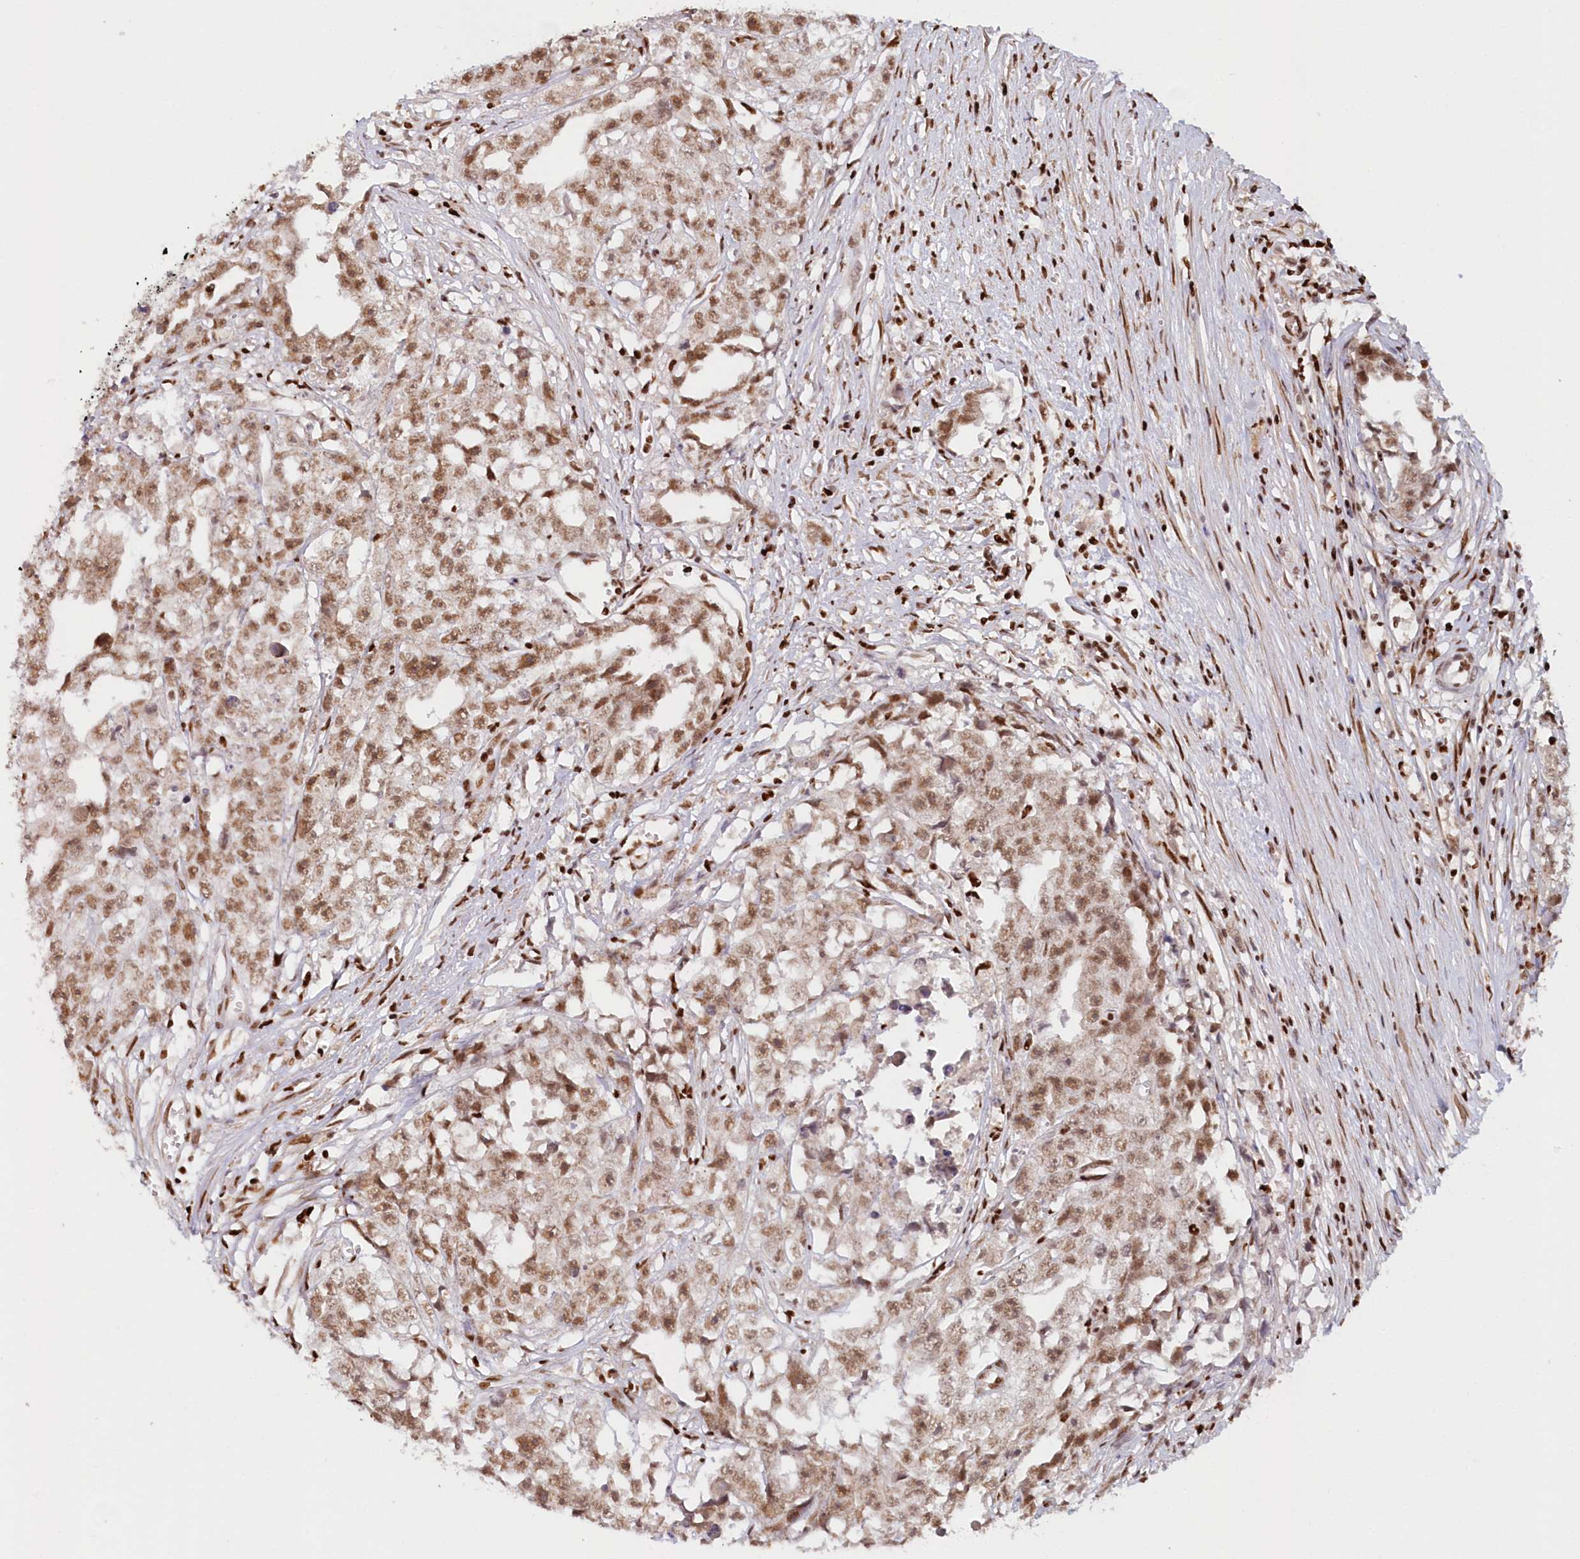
{"staining": {"intensity": "moderate", "quantity": ">75%", "location": "nuclear"}, "tissue": "testis cancer", "cell_type": "Tumor cells", "image_type": "cancer", "snomed": [{"axis": "morphology", "description": "Seminoma, NOS"}, {"axis": "morphology", "description": "Carcinoma, Embryonal, NOS"}, {"axis": "topography", "description": "Testis"}], "caption": "Testis cancer (seminoma) stained with immunohistochemistry (IHC) displays moderate nuclear expression in approximately >75% of tumor cells. (IHC, brightfield microscopy, high magnification).", "gene": "POLR2B", "patient": {"sex": "male", "age": 43}}